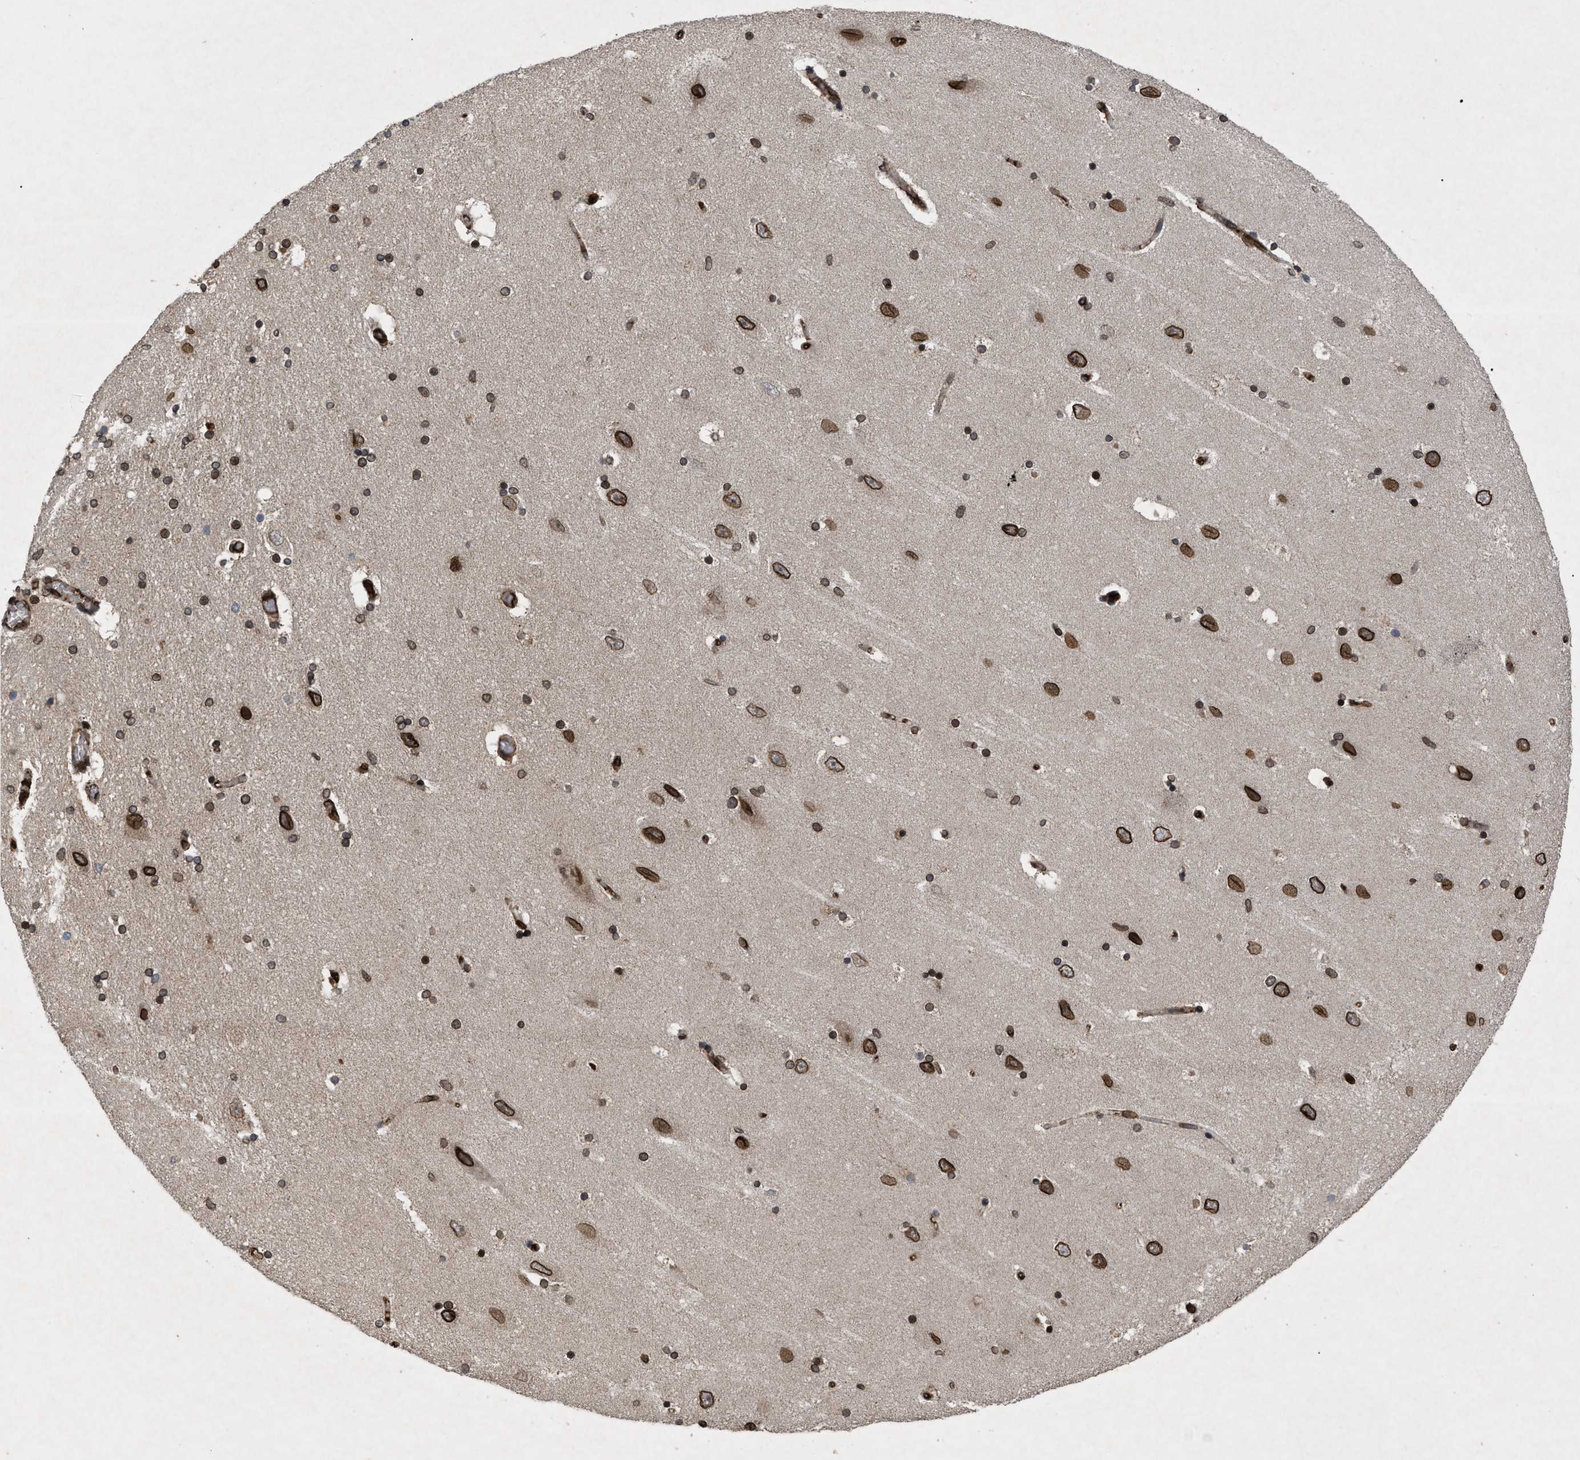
{"staining": {"intensity": "strong", "quantity": ">75%", "location": "nuclear"}, "tissue": "hippocampus", "cell_type": "Glial cells", "image_type": "normal", "snomed": [{"axis": "morphology", "description": "Normal tissue, NOS"}, {"axis": "topography", "description": "Hippocampus"}], "caption": "Immunohistochemical staining of normal human hippocampus shows high levels of strong nuclear positivity in approximately >75% of glial cells.", "gene": "CRY1", "patient": {"sex": "female", "age": 54}}